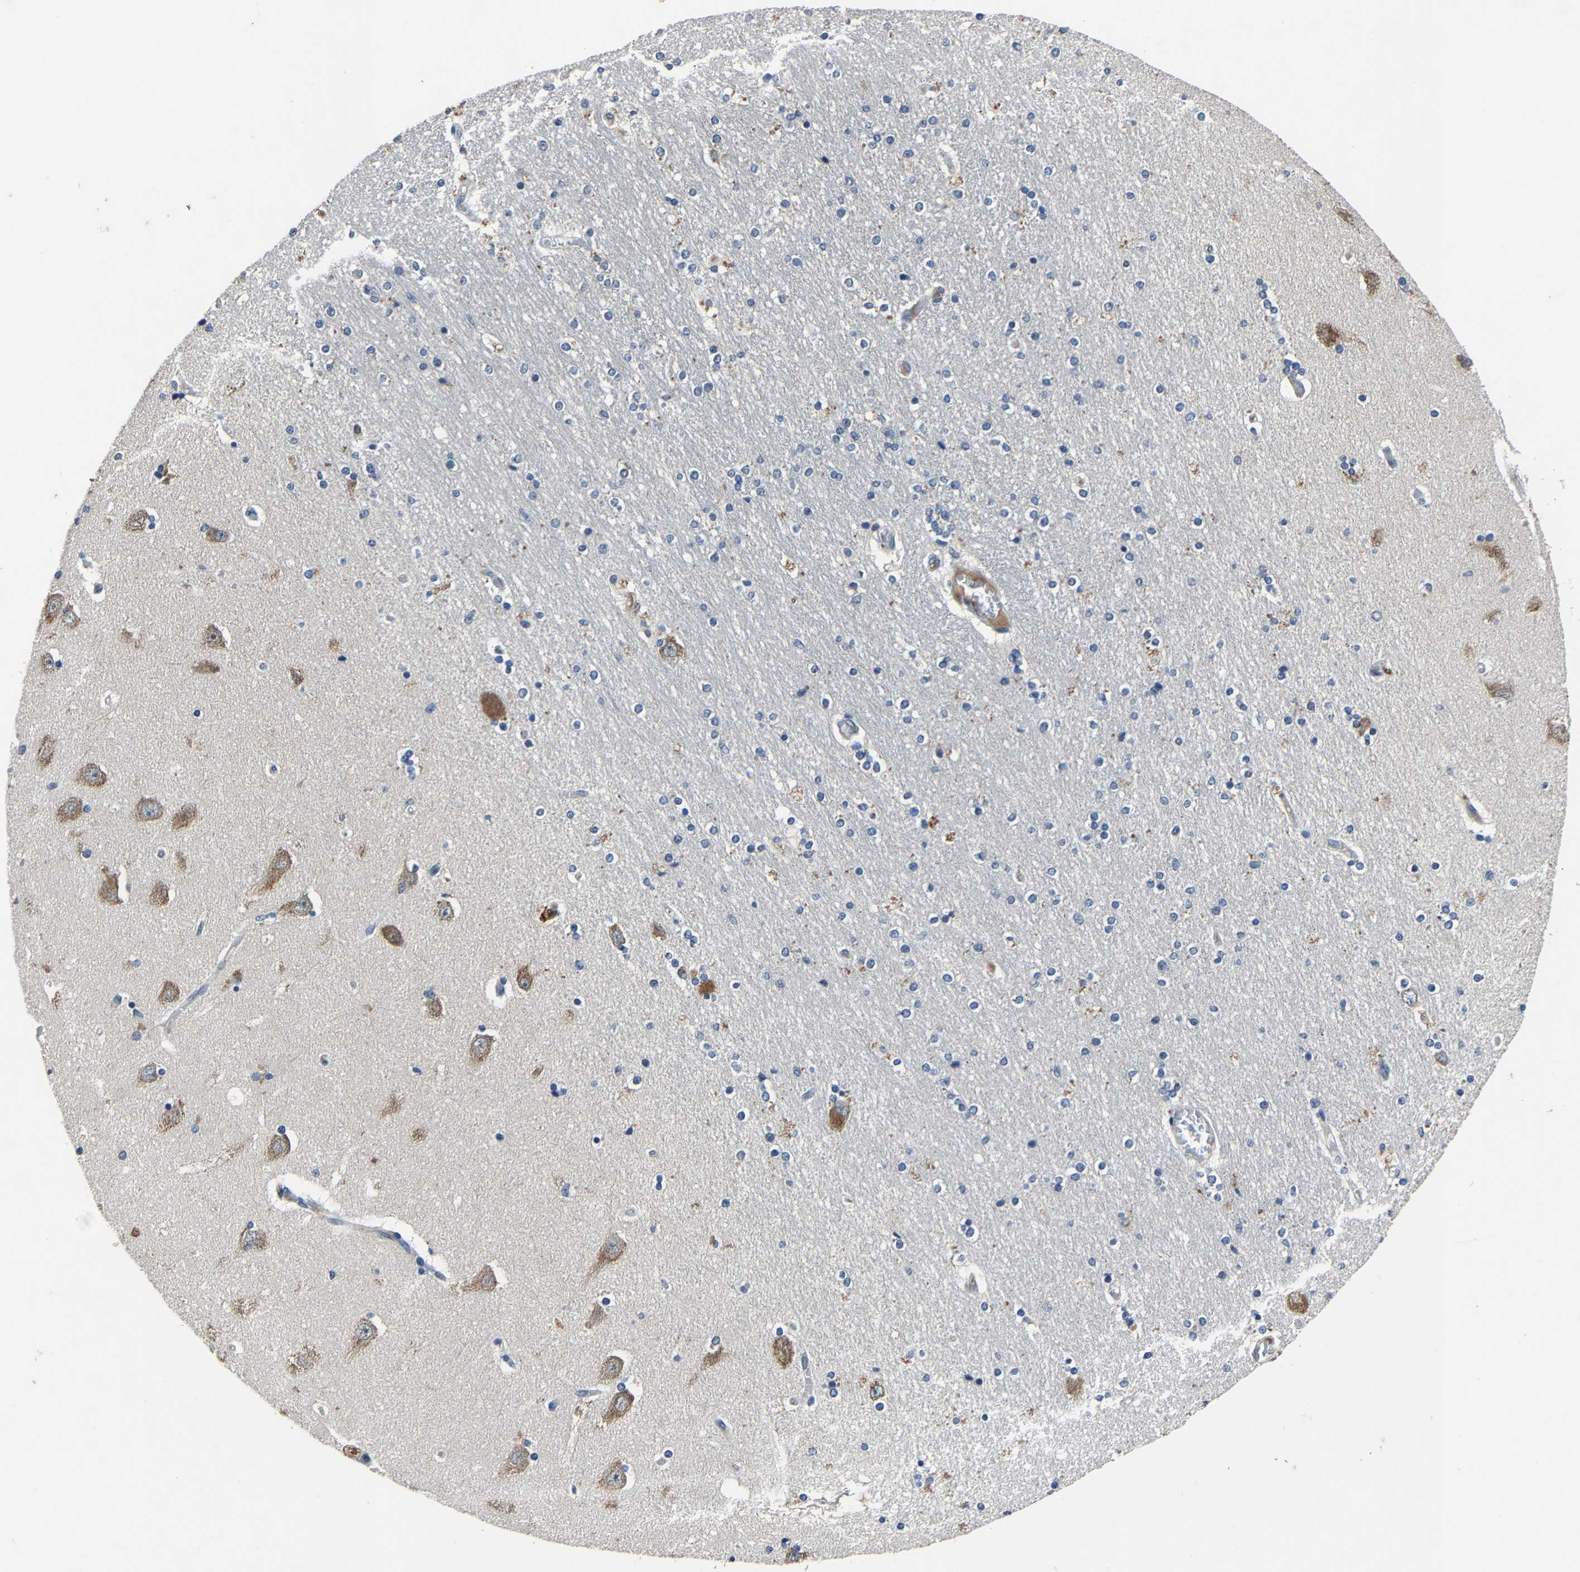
{"staining": {"intensity": "negative", "quantity": "none", "location": "none"}, "tissue": "hippocampus", "cell_type": "Glial cells", "image_type": "normal", "snomed": [{"axis": "morphology", "description": "Normal tissue, NOS"}, {"axis": "topography", "description": "Hippocampus"}], "caption": "IHC image of unremarkable hippocampus: human hippocampus stained with DAB (3,3'-diaminobenzidine) displays no significant protein expression in glial cells. (IHC, brightfield microscopy, high magnification).", "gene": "PCNX2", "patient": {"sex": "female", "age": 54}}